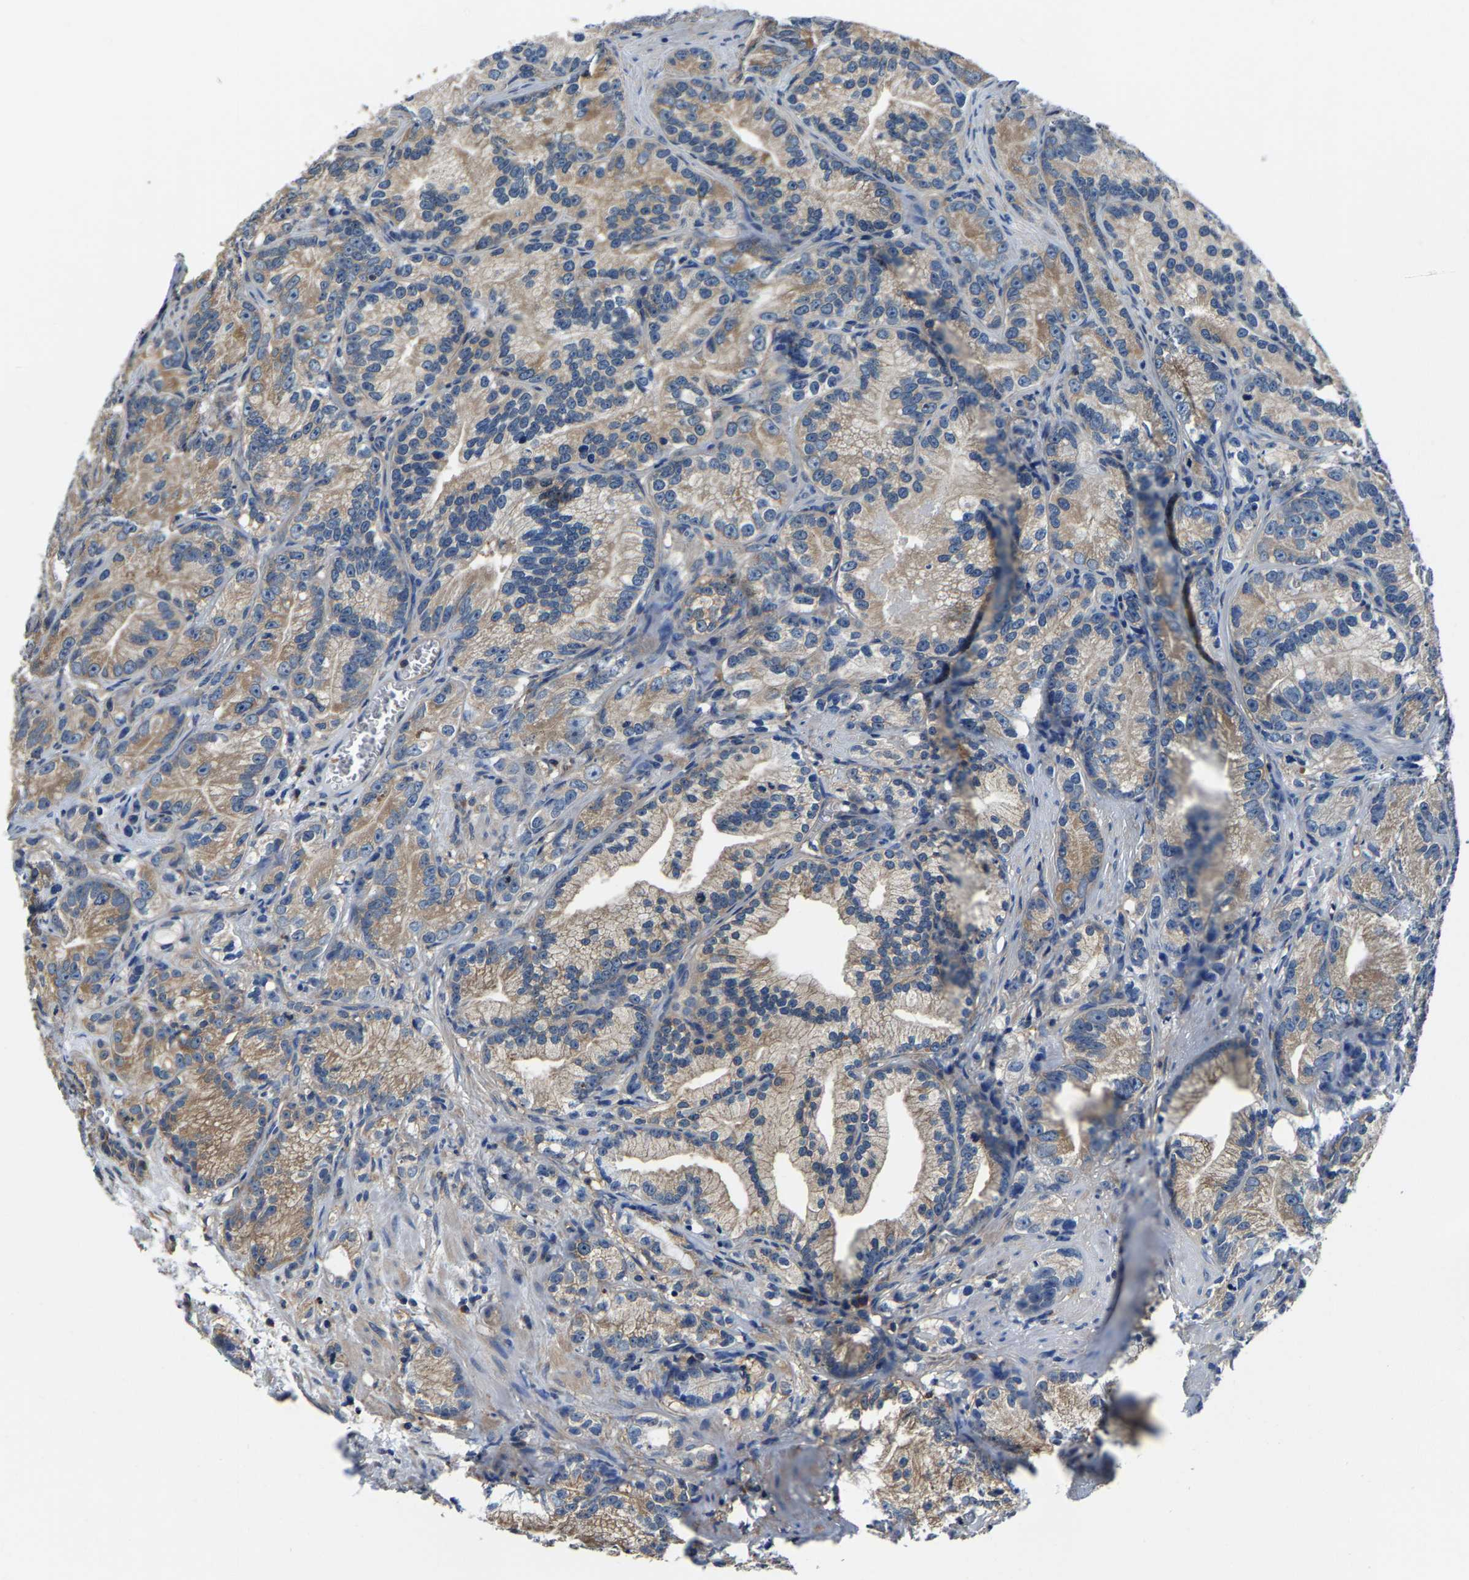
{"staining": {"intensity": "weak", "quantity": ">75%", "location": "cytoplasmic/membranous"}, "tissue": "prostate cancer", "cell_type": "Tumor cells", "image_type": "cancer", "snomed": [{"axis": "morphology", "description": "Adenocarcinoma, Low grade"}, {"axis": "topography", "description": "Prostate"}], "caption": "Immunohistochemistry (IHC) (DAB) staining of prostate cancer displays weak cytoplasmic/membranous protein expression in about >75% of tumor cells. (IHC, brightfield microscopy, high magnification).", "gene": "ALDOB", "patient": {"sex": "male", "age": 89}}